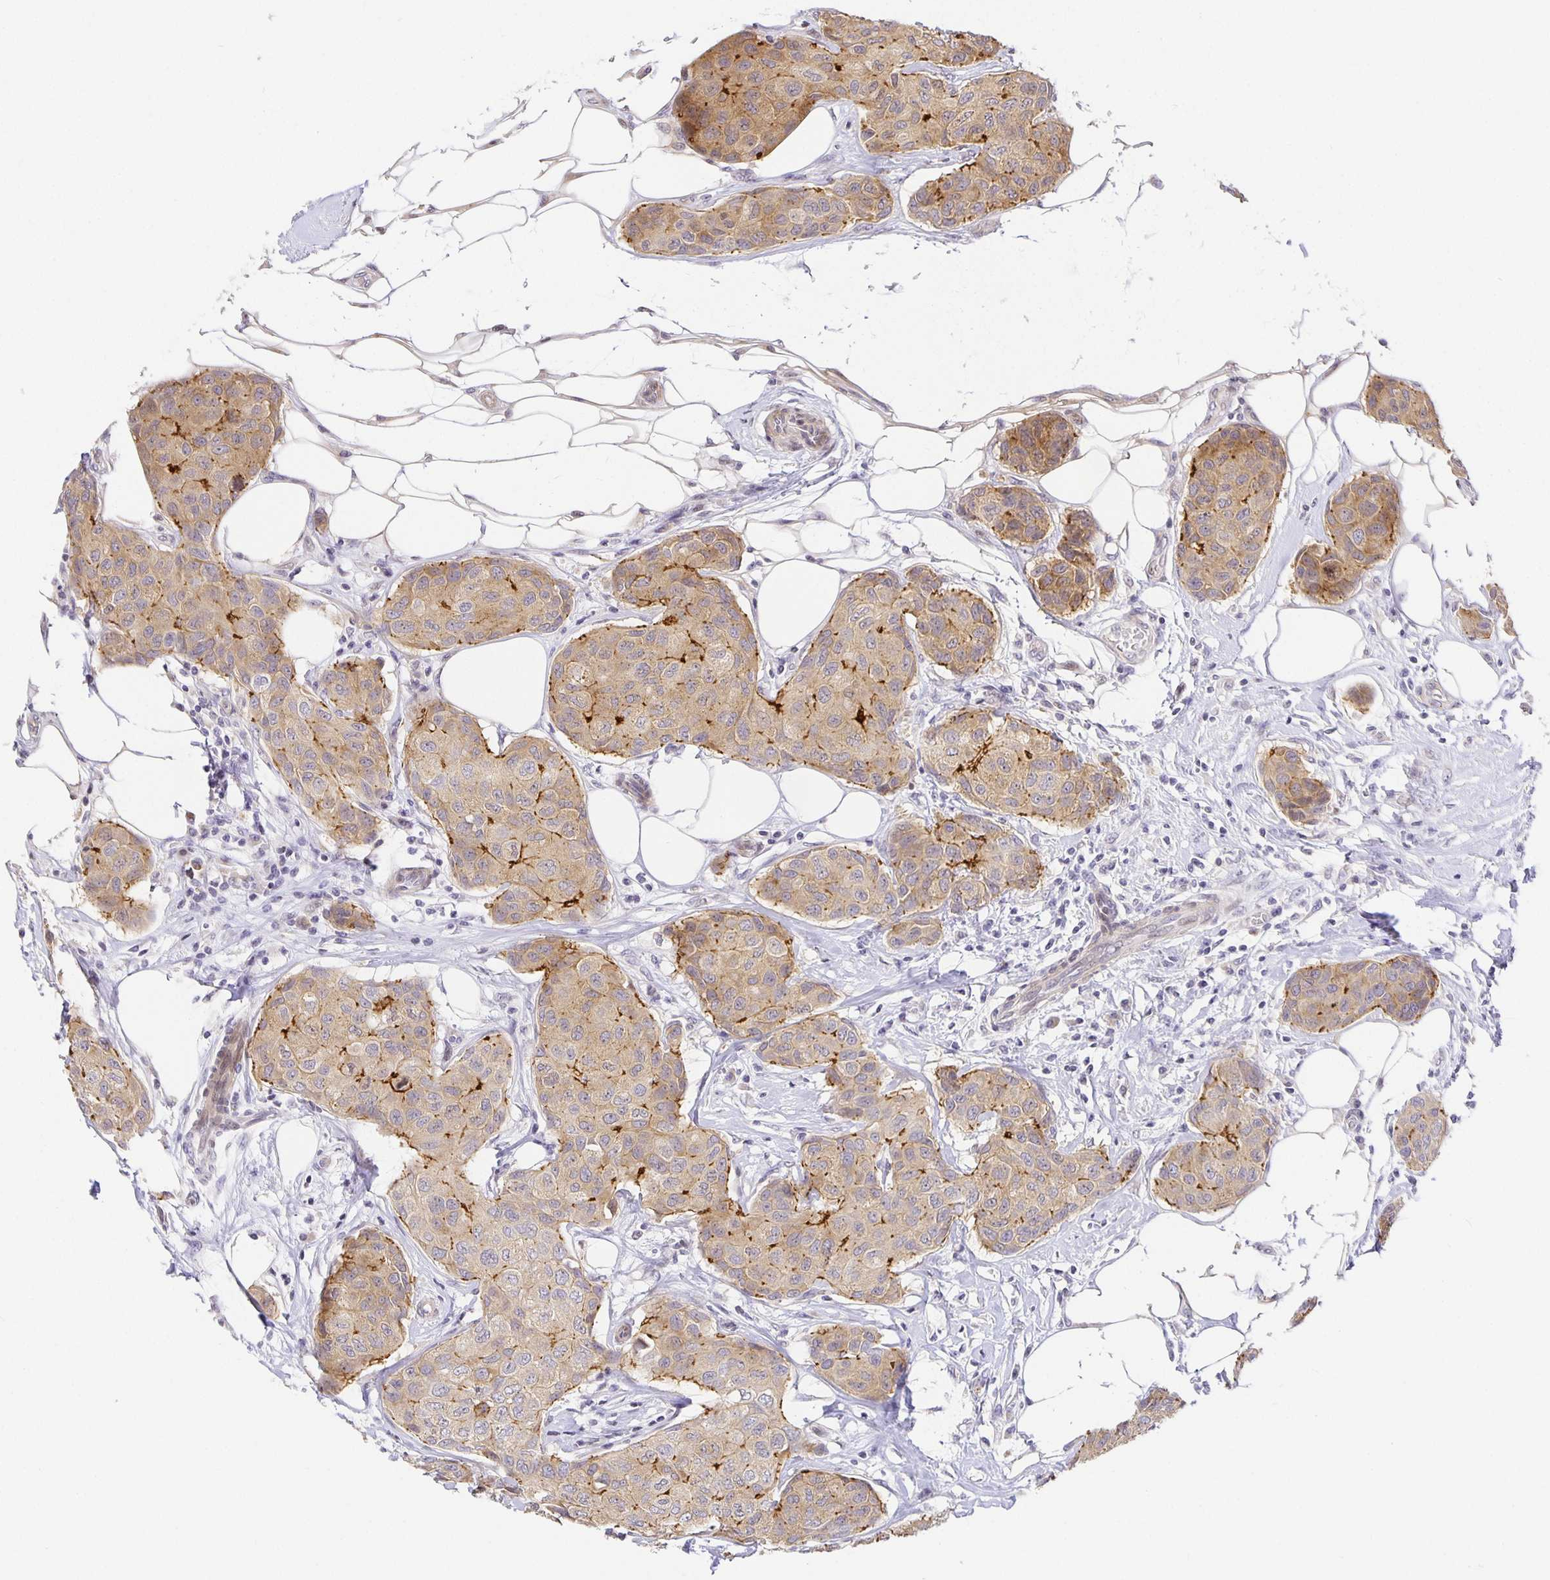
{"staining": {"intensity": "moderate", "quantity": "25%-75%", "location": "cytoplasmic/membranous"}, "tissue": "breast cancer", "cell_type": "Tumor cells", "image_type": "cancer", "snomed": [{"axis": "morphology", "description": "Duct carcinoma"}, {"axis": "topography", "description": "Breast"}, {"axis": "topography", "description": "Lymph node"}], "caption": "A high-resolution image shows immunohistochemistry staining of breast intraductal carcinoma, which demonstrates moderate cytoplasmic/membranous expression in about 25%-75% of tumor cells.", "gene": "TJP3", "patient": {"sex": "female", "age": 80}}